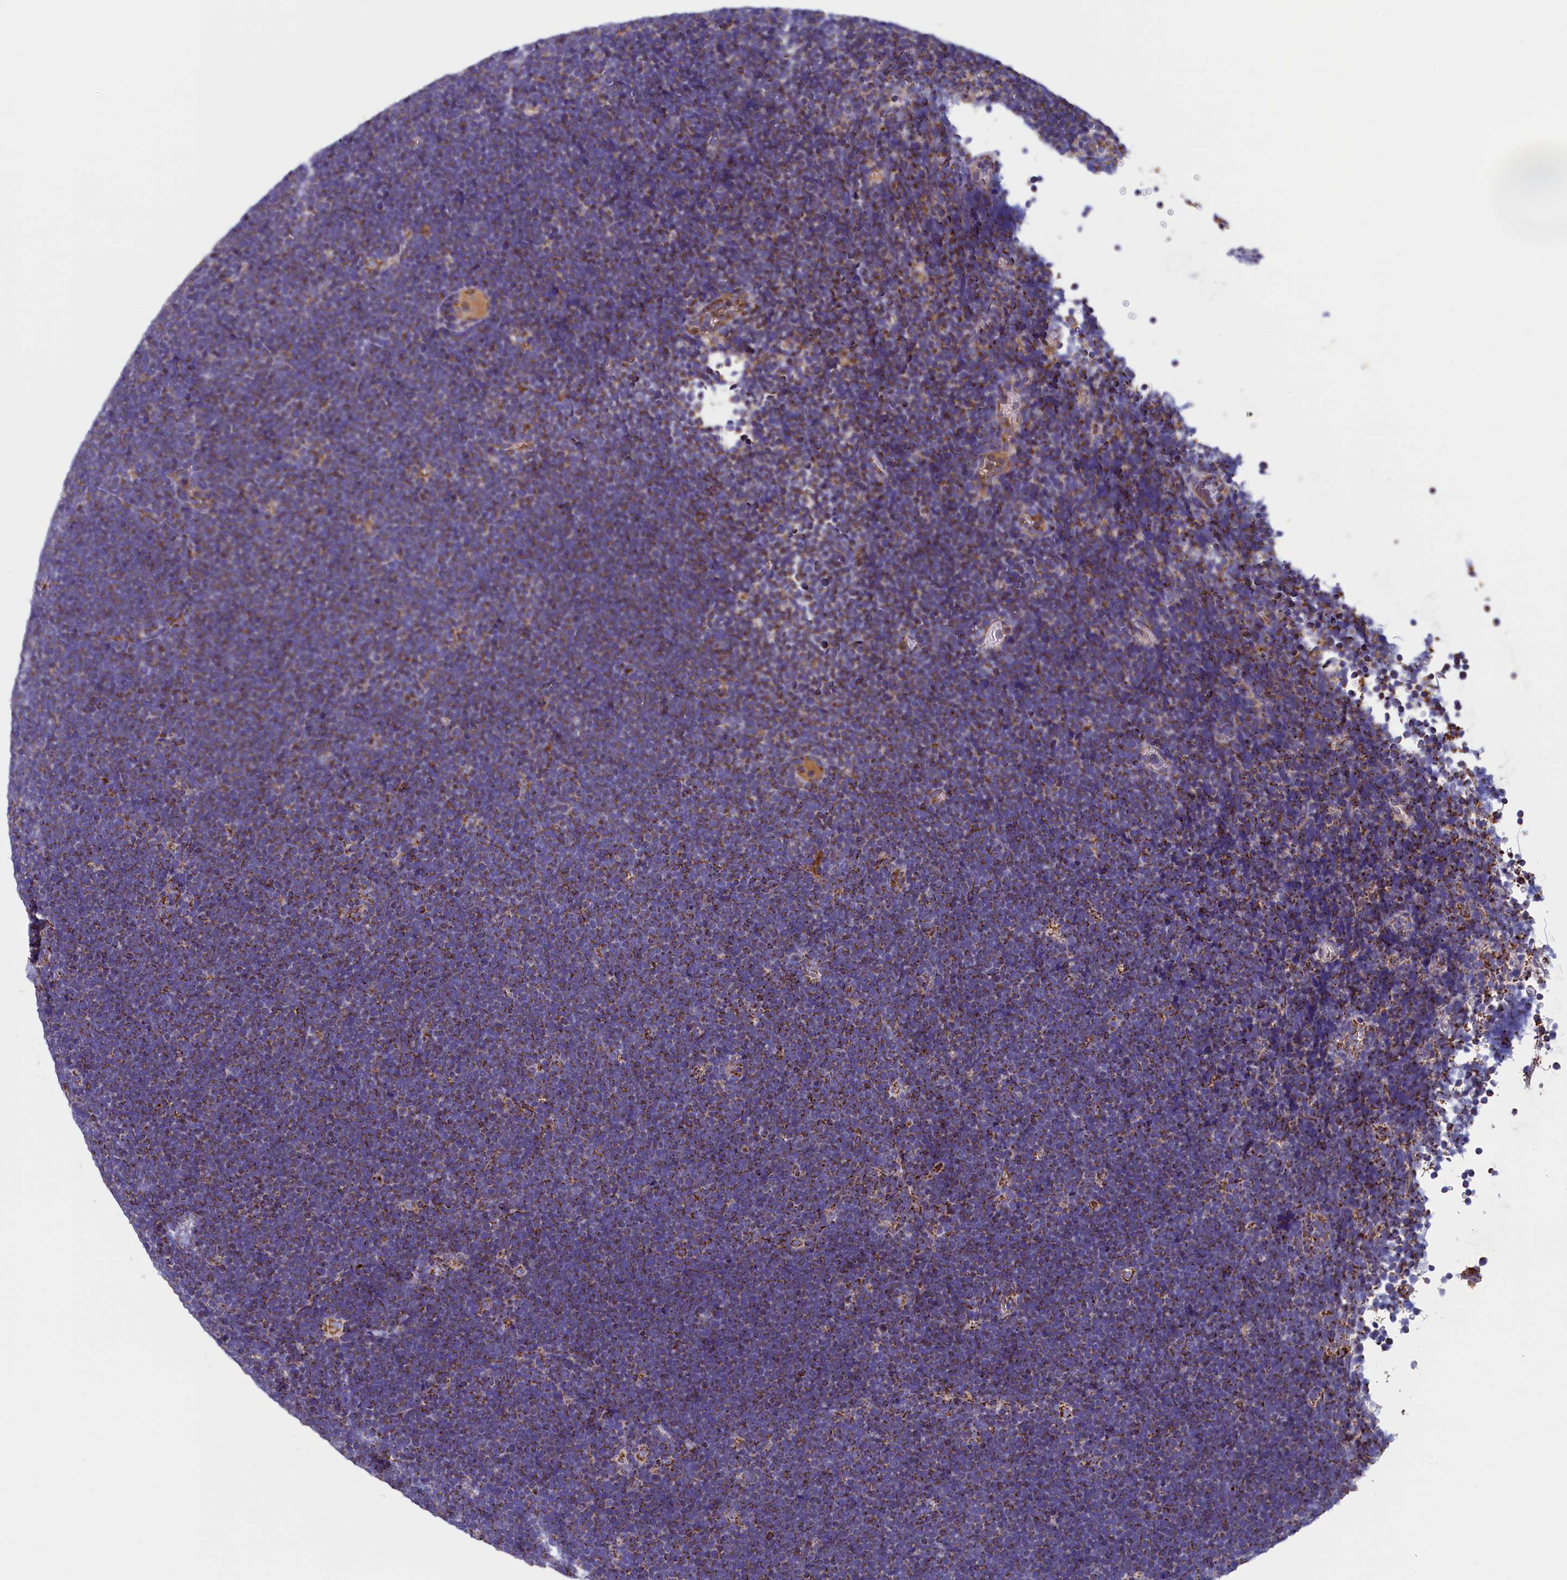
{"staining": {"intensity": "moderate", "quantity": ">75%", "location": "cytoplasmic/membranous"}, "tissue": "lymphoma", "cell_type": "Tumor cells", "image_type": "cancer", "snomed": [{"axis": "morphology", "description": "Malignant lymphoma, non-Hodgkin's type, High grade"}, {"axis": "topography", "description": "Lymph node"}], "caption": "Immunohistochemistry (DAB) staining of human high-grade malignant lymphoma, non-Hodgkin's type shows moderate cytoplasmic/membranous protein staining in approximately >75% of tumor cells.", "gene": "SLC39A3", "patient": {"sex": "male", "age": 13}}